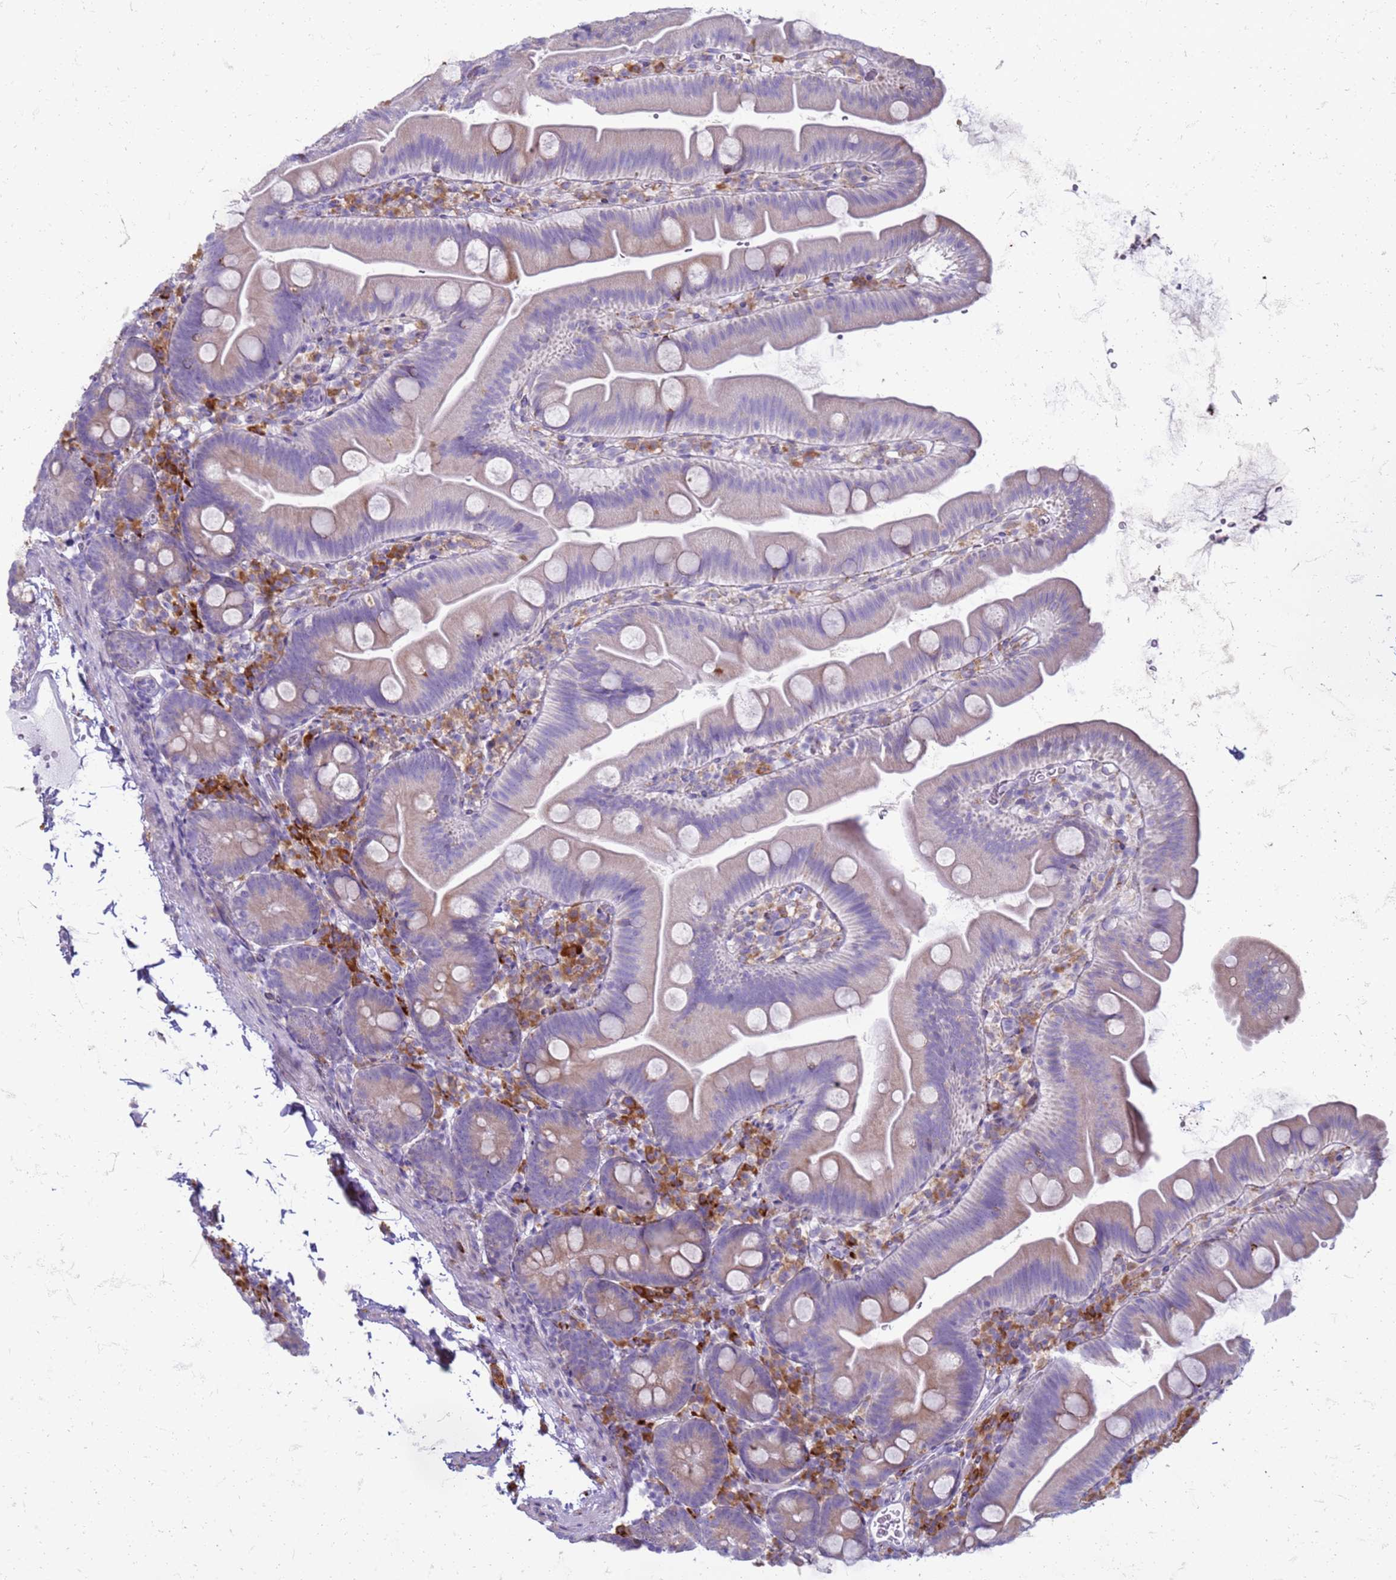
{"staining": {"intensity": "weak", "quantity": "25%-75%", "location": "cytoplasmic/membranous"}, "tissue": "small intestine", "cell_type": "Glandular cells", "image_type": "normal", "snomed": [{"axis": "morphology", "description": "Normal tissue, NOS"}, {"axis": "topography", "description": "Small intestine"}], "caption": "A brown stain shows weak cytoplasmic/membranous positivity of a protein in glandular cells of benign human small intestine. (DAB = brown stain, brightfield microscopy at high magnification).", "gene": "PDK3", "patient": {"sex": "female", "age": 68}}